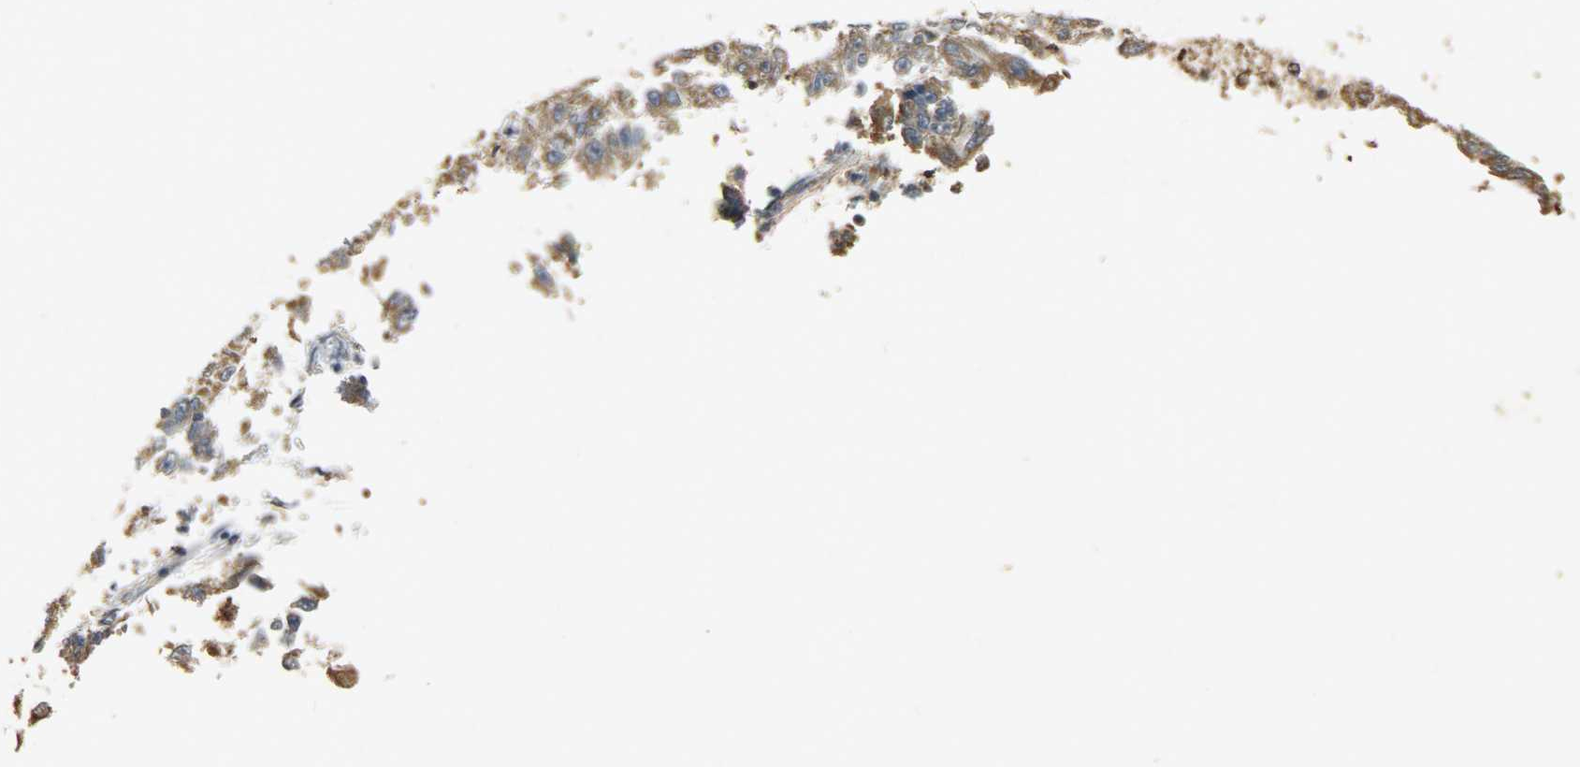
{"staining": {"intensity": "moderate", "quantity": ">75%", "location": "cytoplasmic/membranous"}, "tissue": "endometrial cancer", "cell_type": "Tumor cells", "image_type": "cancer", "snomed": [{"axis": "morphology", "description": "Adenocarcinoma, NOS"}, {"axis": "topography", "description": "Endometrium"}], "caption": "This micrograph reveals endometrial cancer stained with IHC to label a protein in brown. The cytoplasmic/membranous of tumor cells show moderate positivity for the protein. Nuclei are counter-stained blue.", "gene": "HSPA5", "patient": {"sex": "female", "age": 42}}